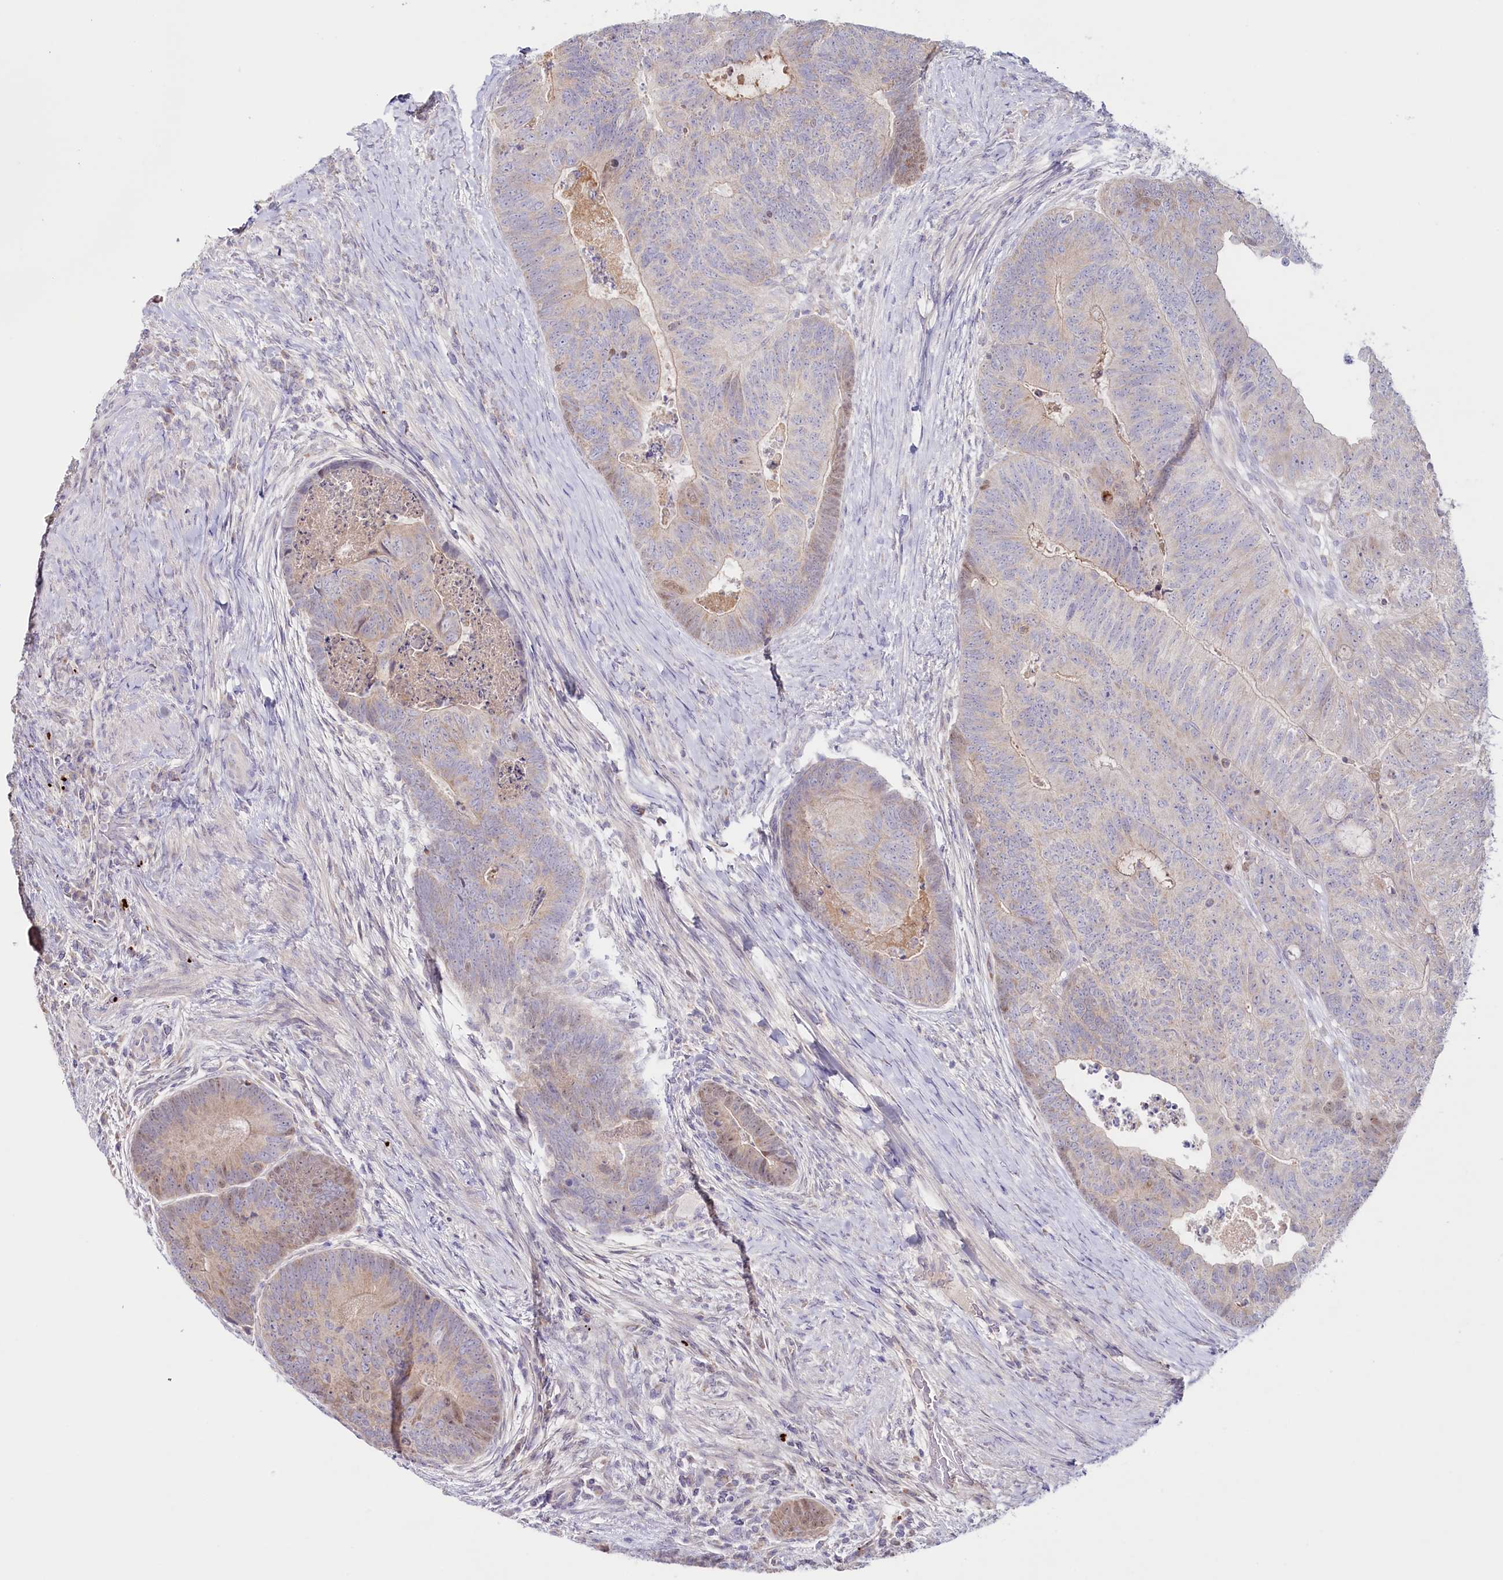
{"staining": {"intensity": "weak", "quantity": "<25%", "location": "cytoplasmic/membranous,nuclear"}, "tissue": "colorectal cancer", "cell_type": "Tumor cells", "image_type": "cancer", "snomed": [{"axis": "morphology", "description": "Adenocarcinoma, NOS"}, {"axis": "topography", "description": "Colon"}], "caption": "Tumor cells show no significant protein staining in colorectal adenocarcinoma. (Brightfield microscopy of DAB IHC at high magnification).", "gene": "PSAPL1", "patient": {"sex": "female", "age": 67}}